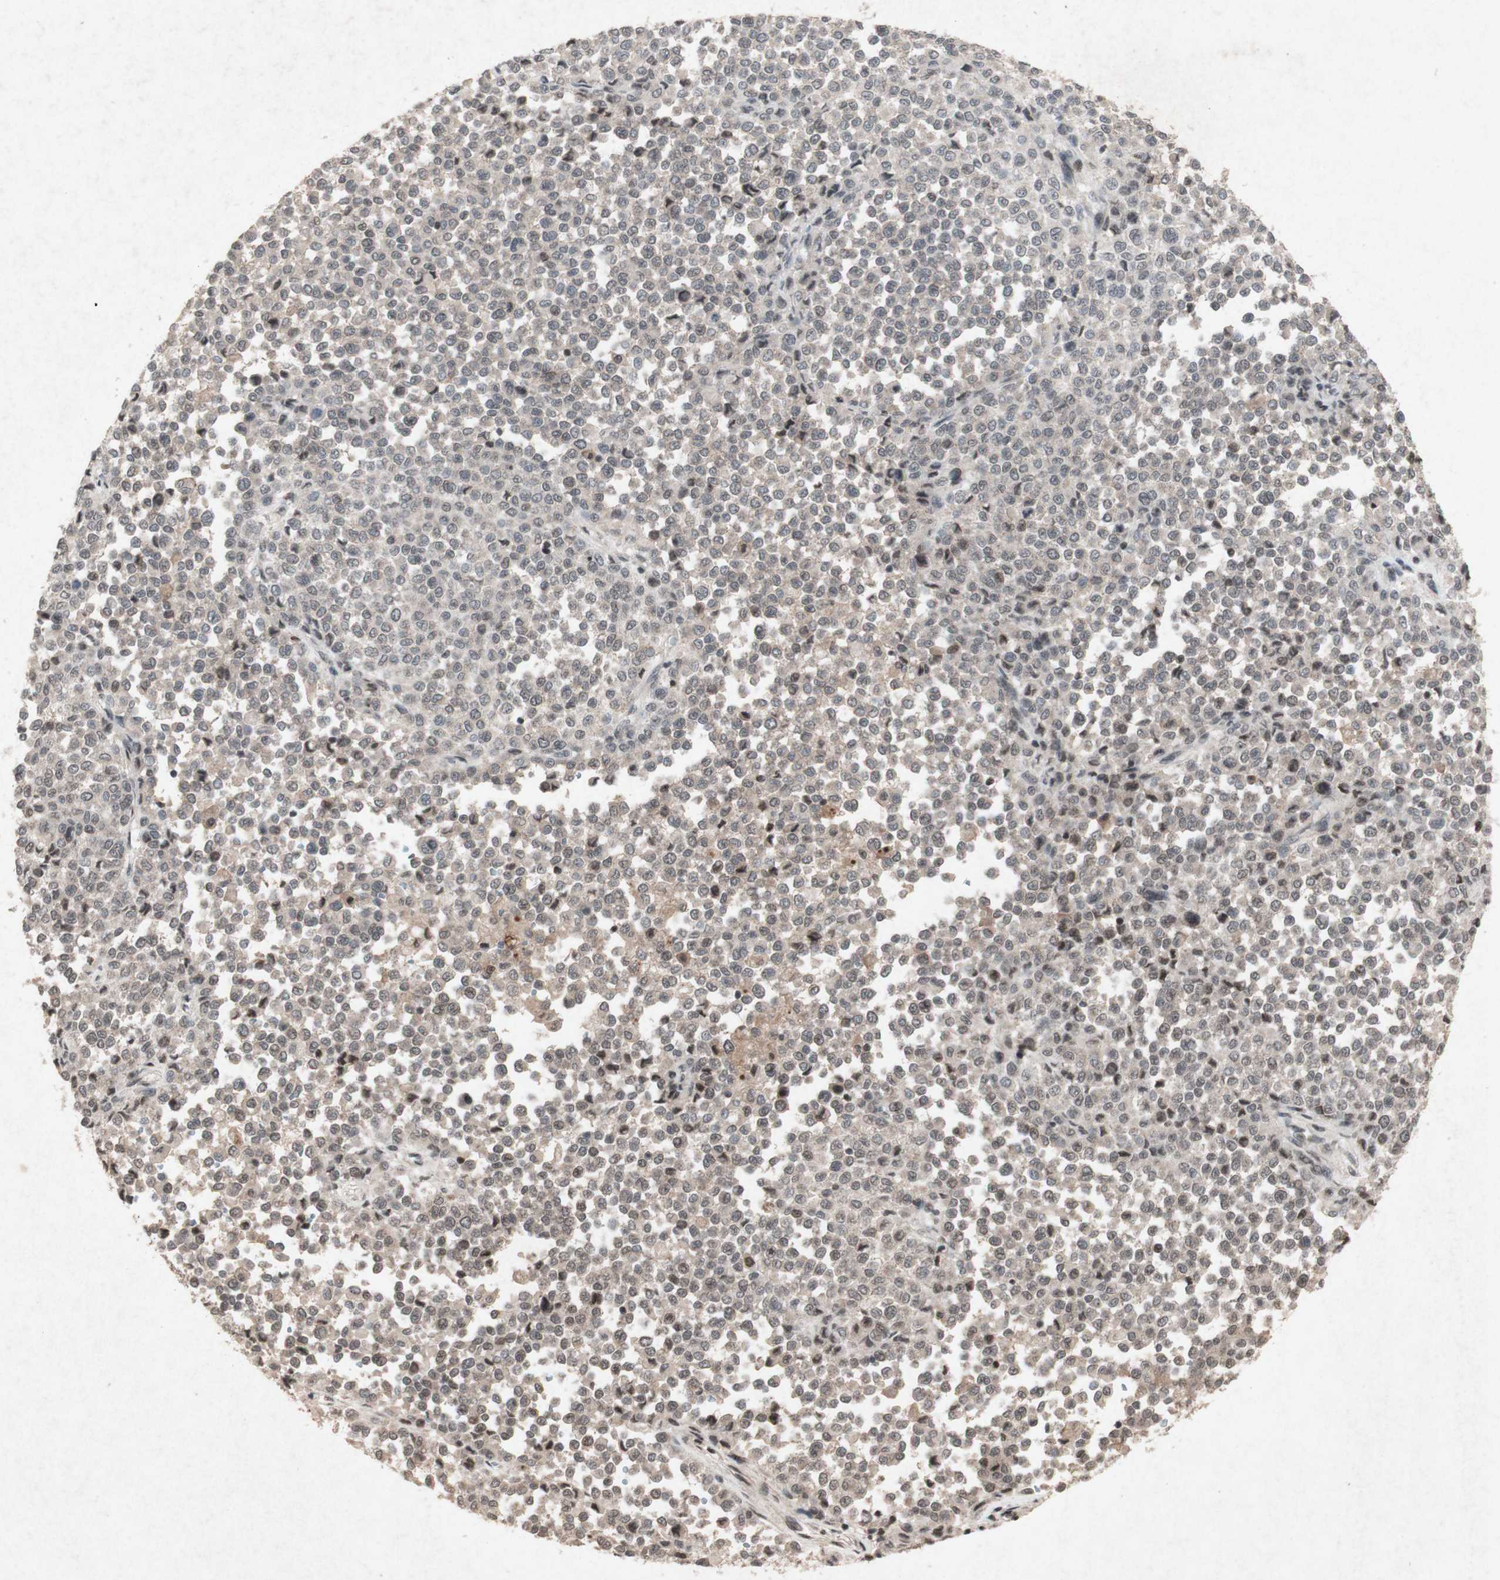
{"staining": {"intensity": "weak", "quantity": ">75%", "location": "cytoplasmic/membranous"}, "tissue": "melanoma", "cell_type": "Tumor cells", "image_type": "cancer", "snomed": [{"axis": "morphology", "description": "Malignant melanoma, Metastatic site"}, {"axis": "topography", "description": "Pancreas"}], "caption": "The histopathology image demonstrates staining of melanoma, revealing weak cytoplasmic/membranous protein expression (brown color) within tumor cells.", "gene": "PLXNA1", "patient": {"sex": "female", "age": 30}}